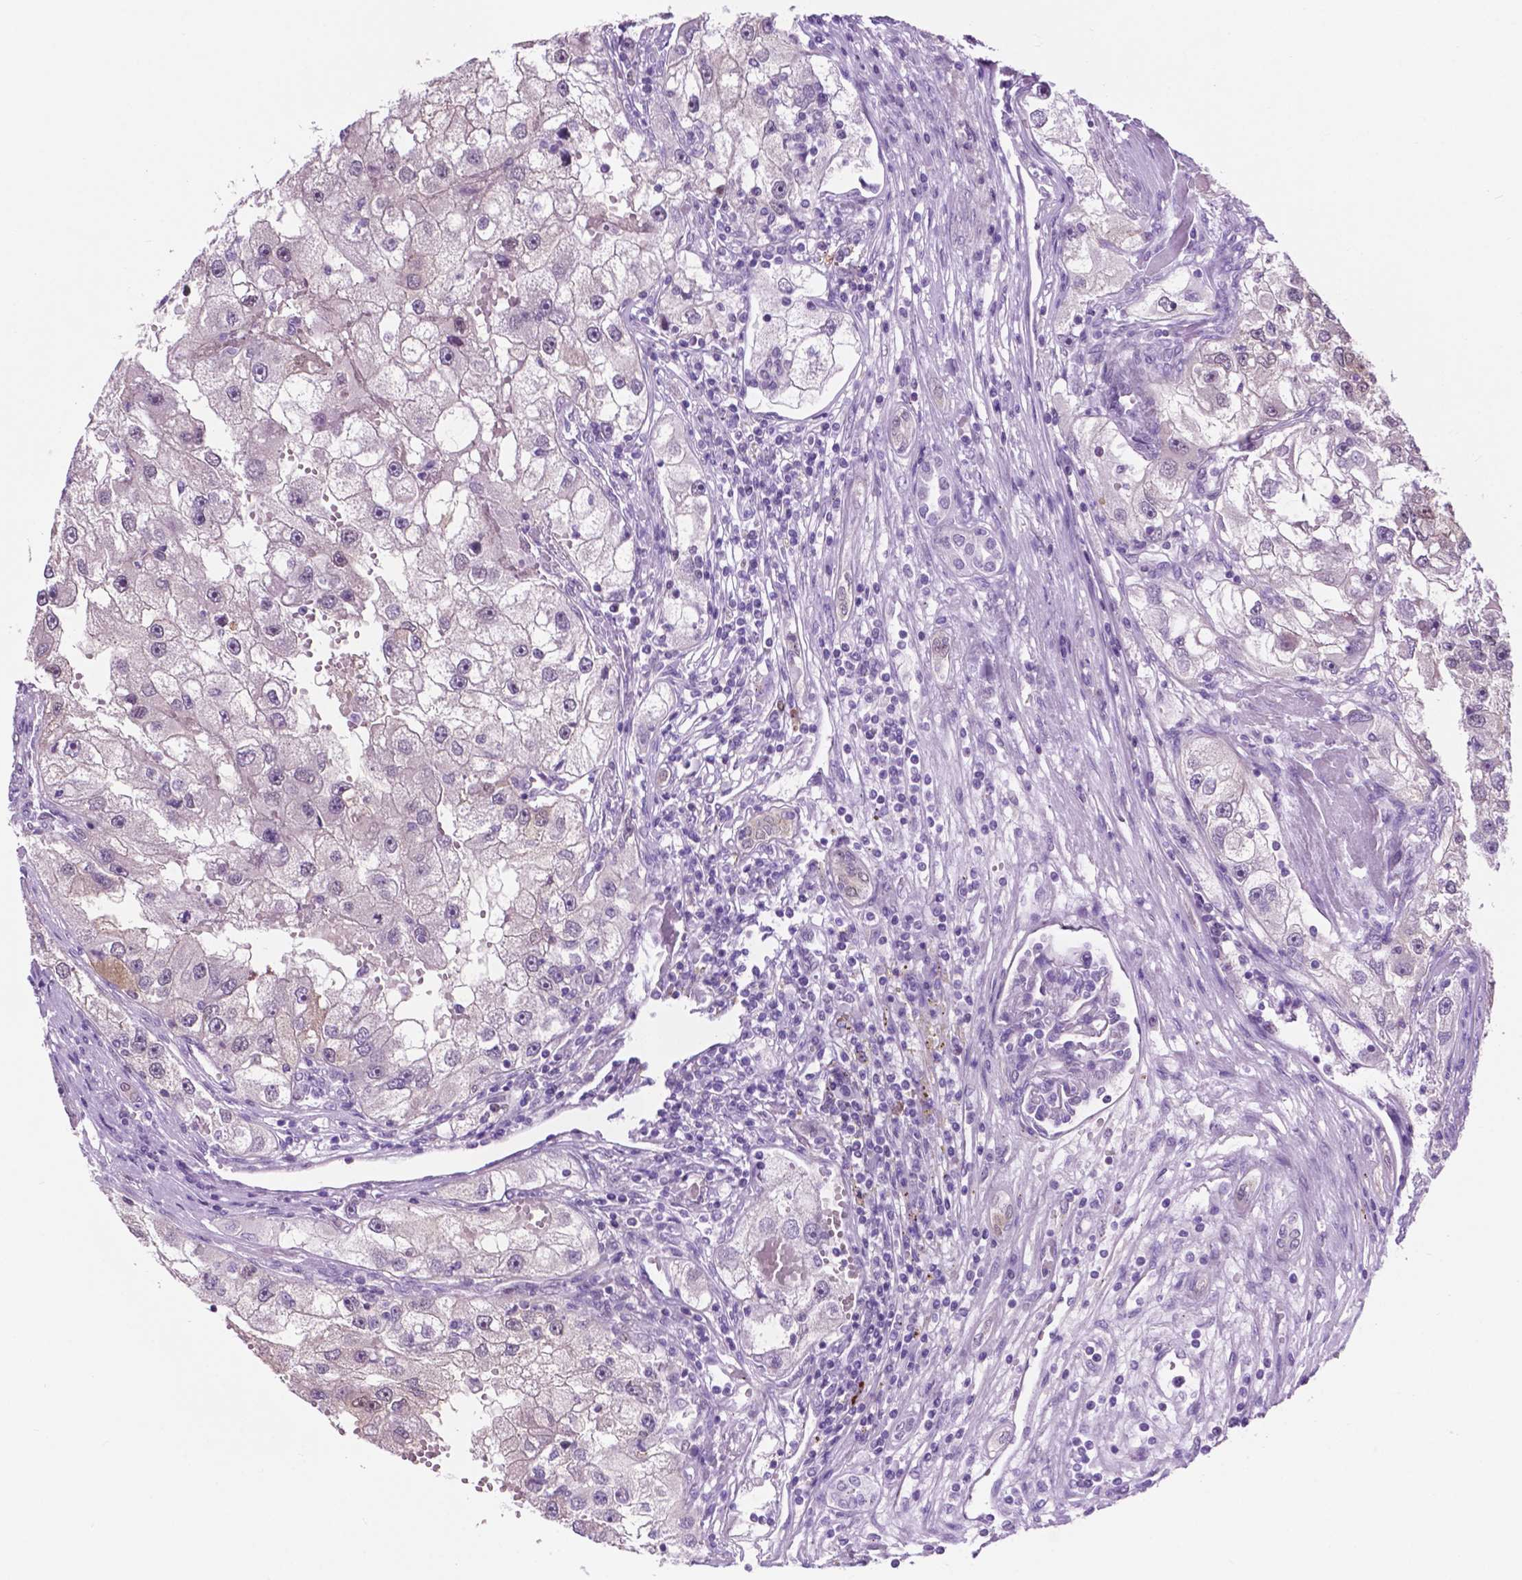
{"staining": {"intensity": "negative", "quantity": "none", "location": "none"}, "tissue": "renal cancer", "cell_type": "Tumor cells", "image_type": "cancer", "snomed": [{"axis": "morphology", "description": "Adenocarcinoma, NOS"}, {"axis": "topography", "description": "Kidney"}], "caption": "This micrograph is of renal cancer (adenocarcinoma) stained with immunohistochemistry (IHC) to label a protein in brown with the nuclei are counter-stained blue. There is no expression in tumor cells.", "gene": "ACY3", "patient": {"sex": "male", "age": 63}}